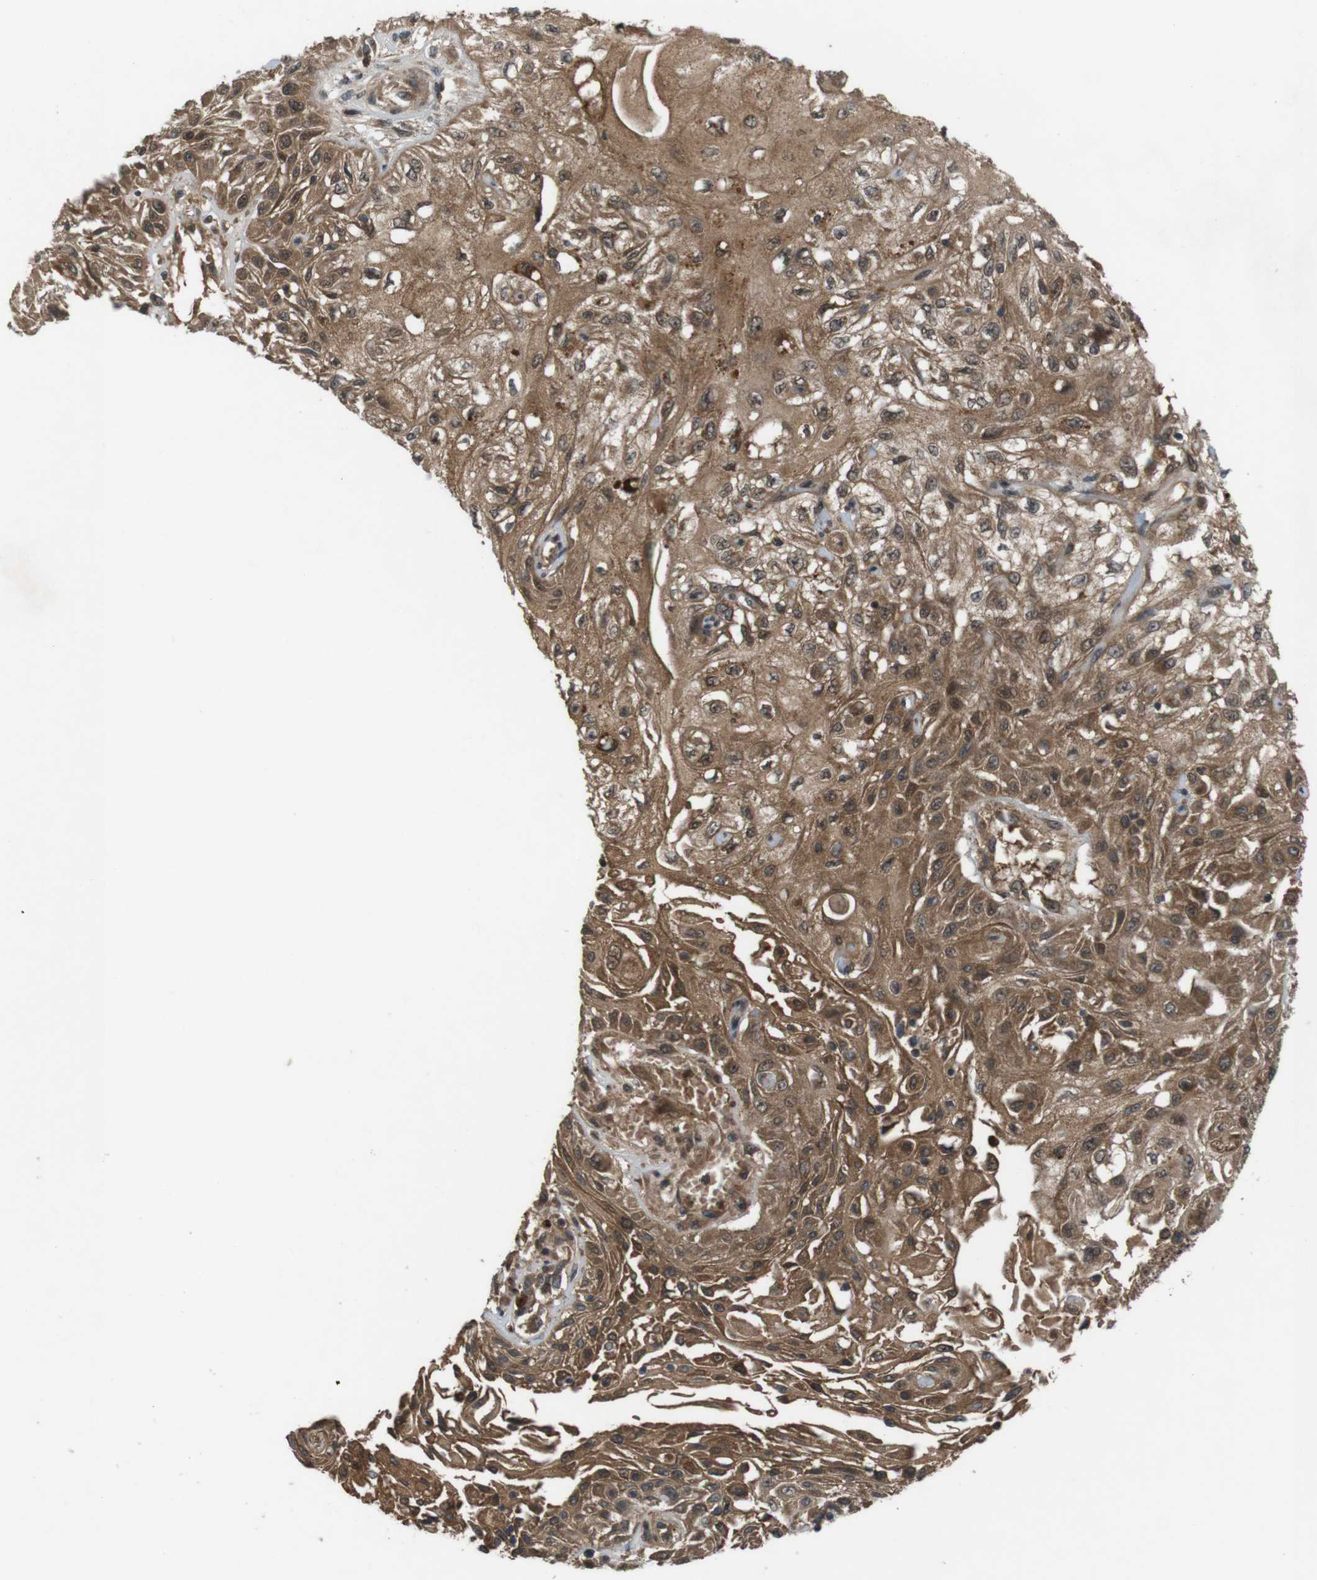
{"staining": {"intensity": "moderate", "quantity": ">75%", "location": "cytoplasmic/membranous"}, "tissue": "skin cancer", "cell_type": "Tumor cells", "image_type": "cancer", "snomed": [{"axis": "morphology", "description": "Squamous cell carcinoma, NOS"}, {"axis": "topography", "description": "Skin"}], "caption": "Skin cancer stained with a protein marker demonstrates moderate staining in tumor cells.", "gene": "NFKBIE", "patient": {"sex": "male", "age": 75}}